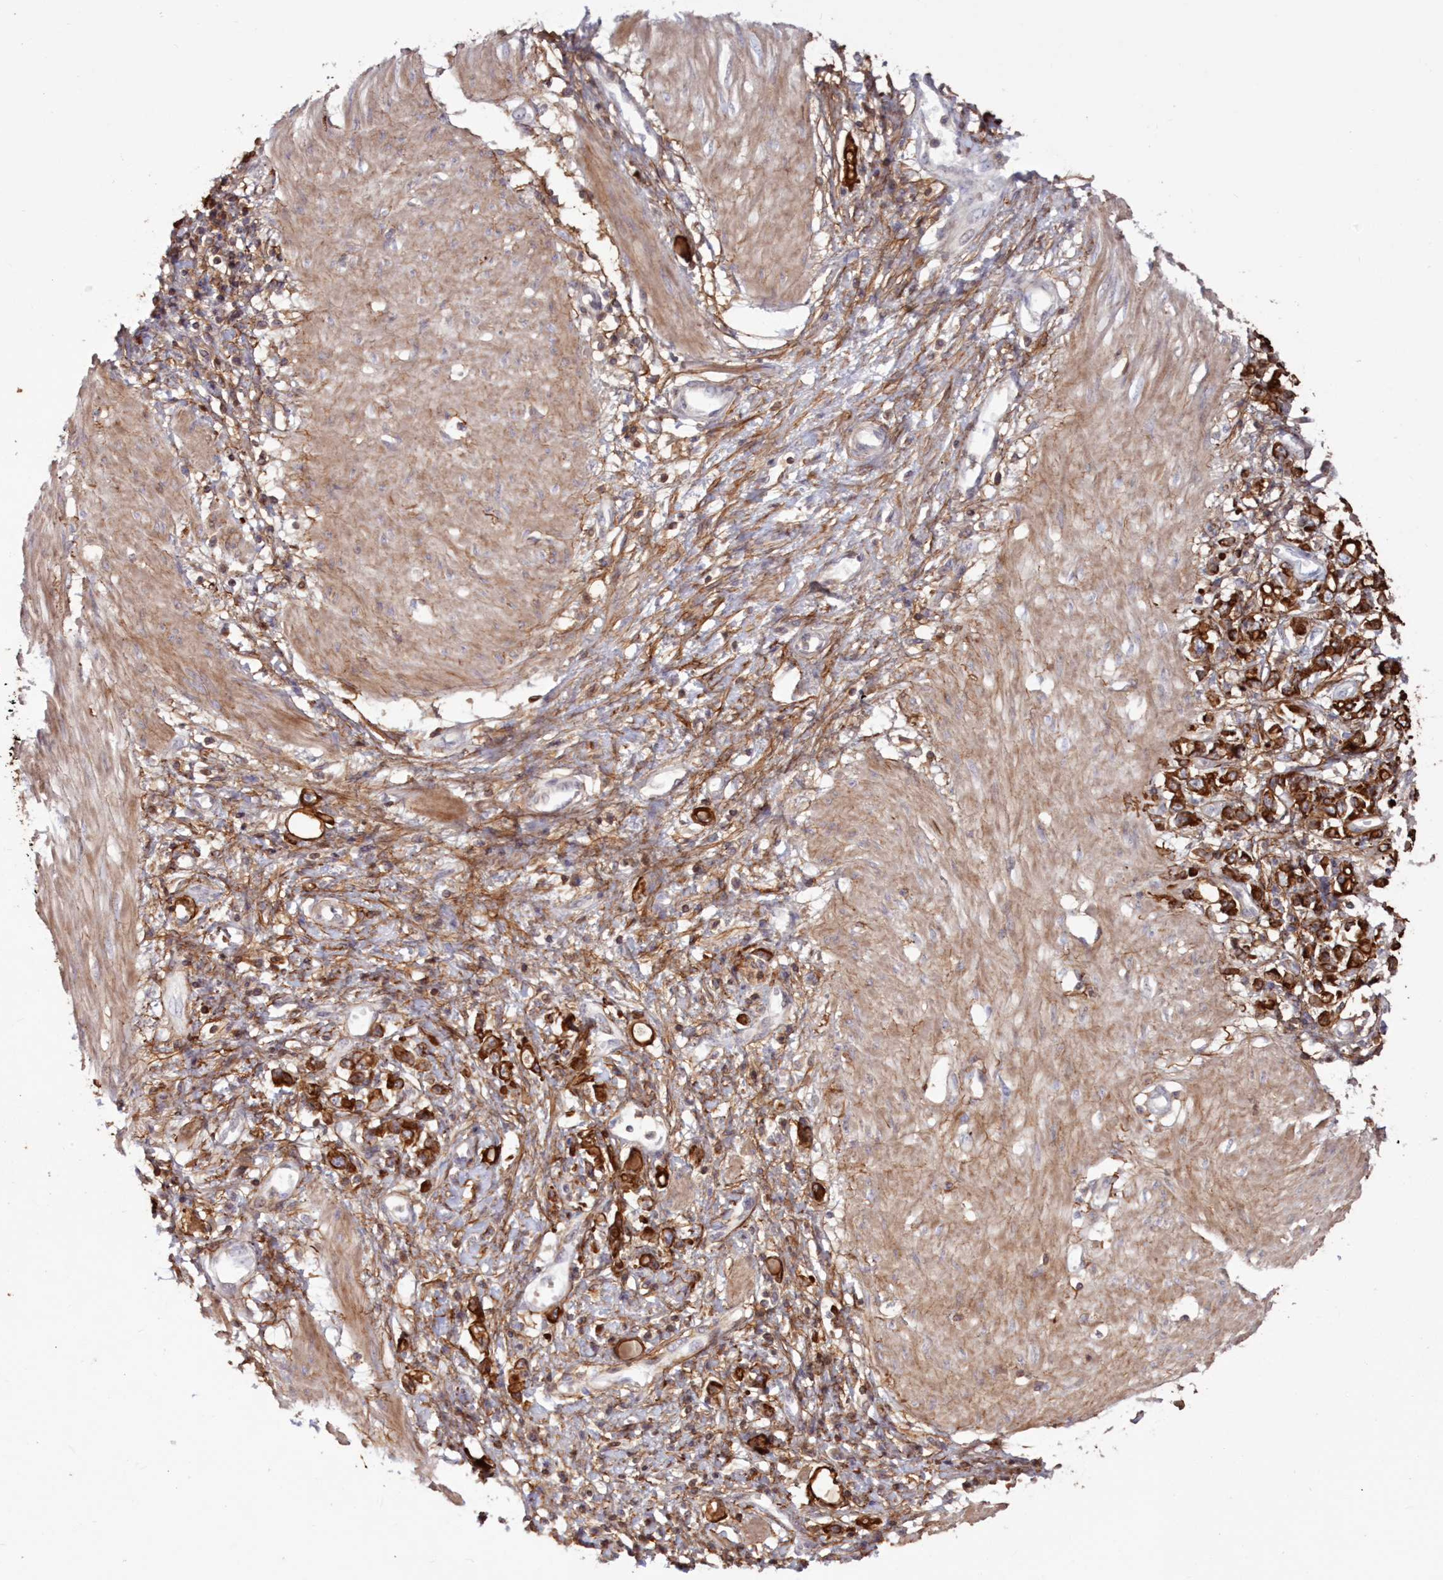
{"staining": {"intensity": "strong", "quantity": ">75%", "location": "cytoplasmic/membranous"}, "tissue": "stomach cancer", "cell_type": "Tumor cells", "image_type": "cancer", "snomed": [{"axis": "morphology", "description": "Adenocarcinoma, NOS"}, {"axis": "topography", "description": "Stomach"}], "caption": "Immunohistochemistry (DAB (3,3'-diaminobenzidine)) staining of stomach adenocarcinoma exhibits strong cytoplasmic/membranous protein positivity in approximately >75% of tumor cells. The protein of interest is shown in brown color, while the nuclei are stained blue.", "gene": "SNED1", "patient": {"sex": "female", "age": 76}}